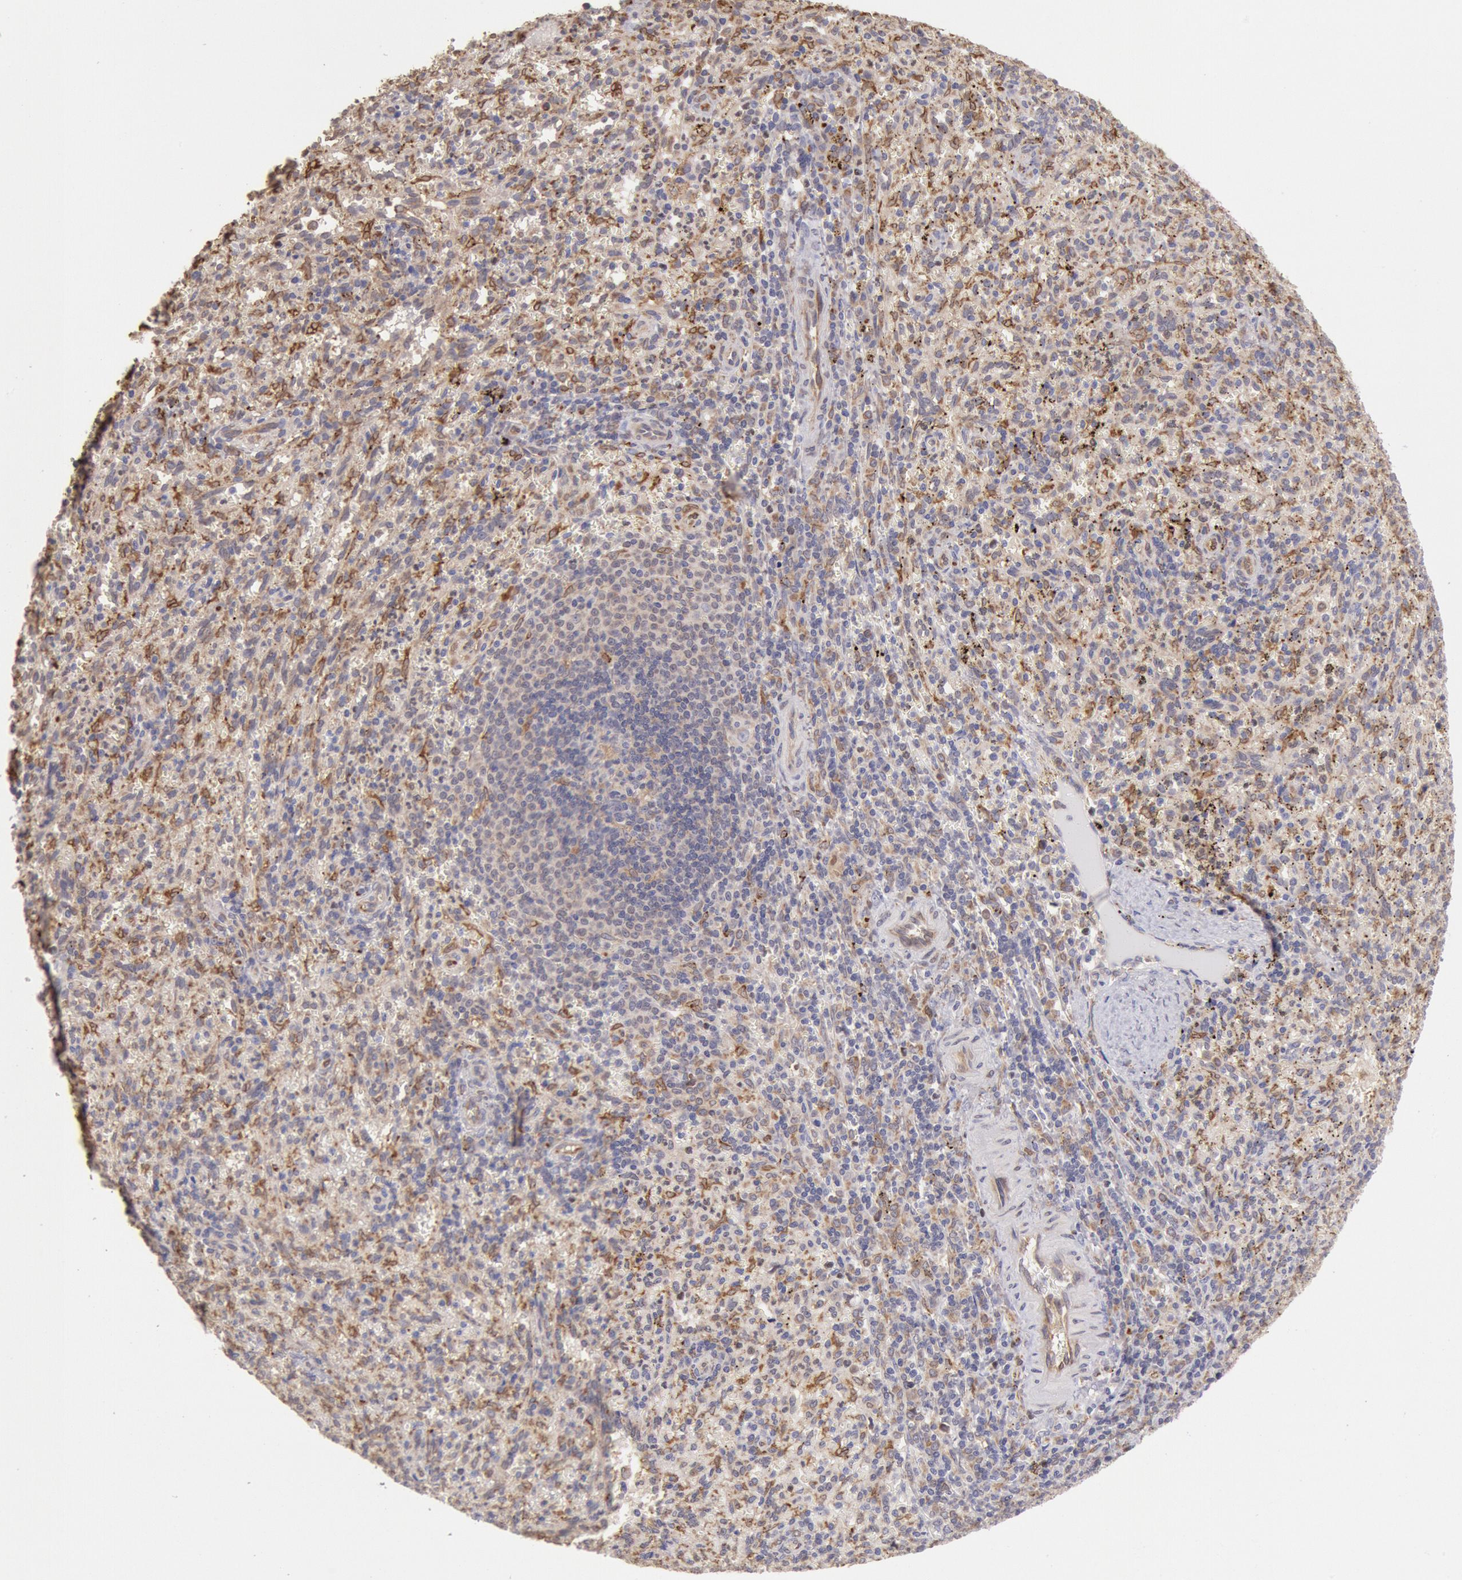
{"staining": {"intensity": "weak", "quantity": ">75%", "location": "cytoplasmic/membranous,nuclear"}, "tissue": "spleen", "cell_type": "Cells in red pulp", "image_type": "normal", "snomed": [{"axis": "morphology", "description": "Normal tissue, NOS"}, {"axis": "topography", "description": "Spleen"}], "caption": "About >75% of cells in red pulp in unremarkable spleen demonstrate weak cytoplasmic/membranous,nuclear protein expression as visualized by brown immunohistochemical staining.", "gene": "COMT", "patient": {"sex": "female", "age": 10}}